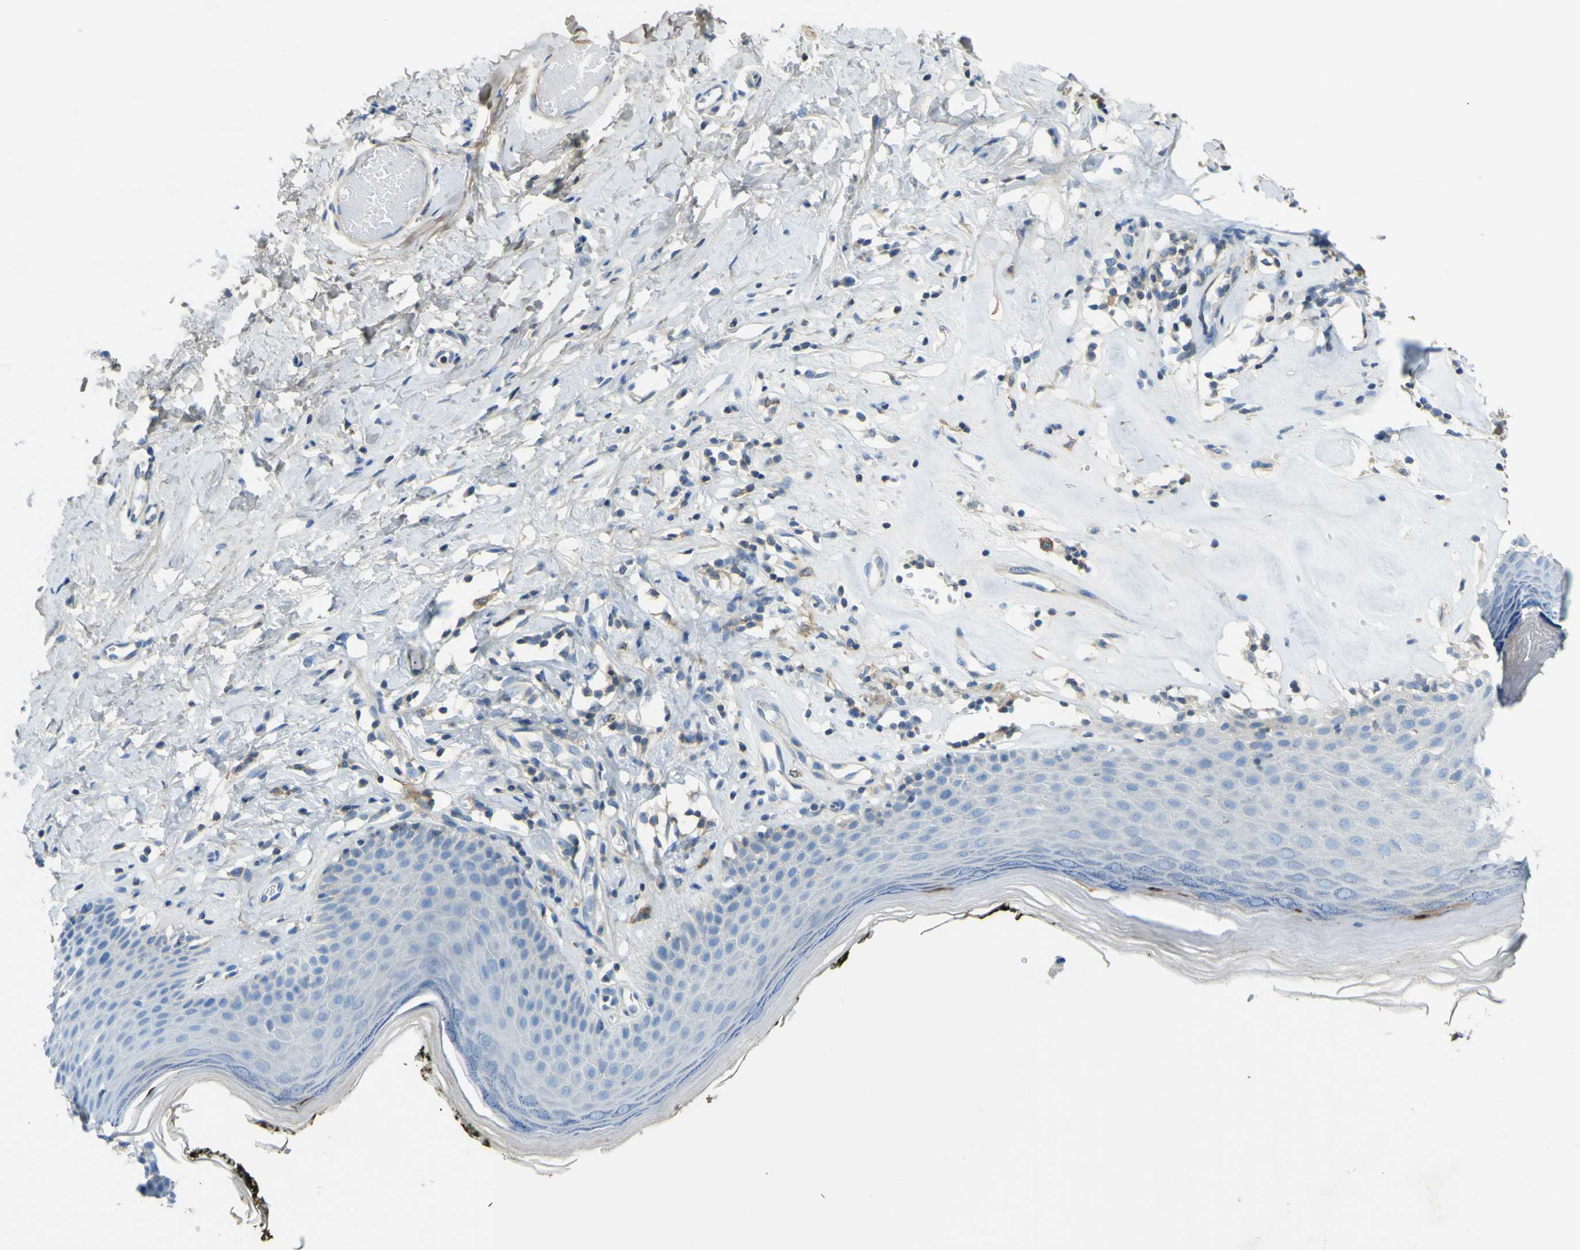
{"staining": {"intensity": "negative", "quantity": "none", "location": "none"}, "tissue": "skin", "cell_type": "Epidermal cells", "image_type": "normal", "snomed": [{"axis": "morphology", "description": "Normal tissue, NOS"}, {"axis": "morphology", "description": "Inflammation, NOS"}, {"axis": "topography", "description": "Vulva"}], "caption": "Protein analysis of normal skin displays no significant staining in epidermal cells.", "gene": "OGN", "patient": {"sex": "female", "age": 84}}